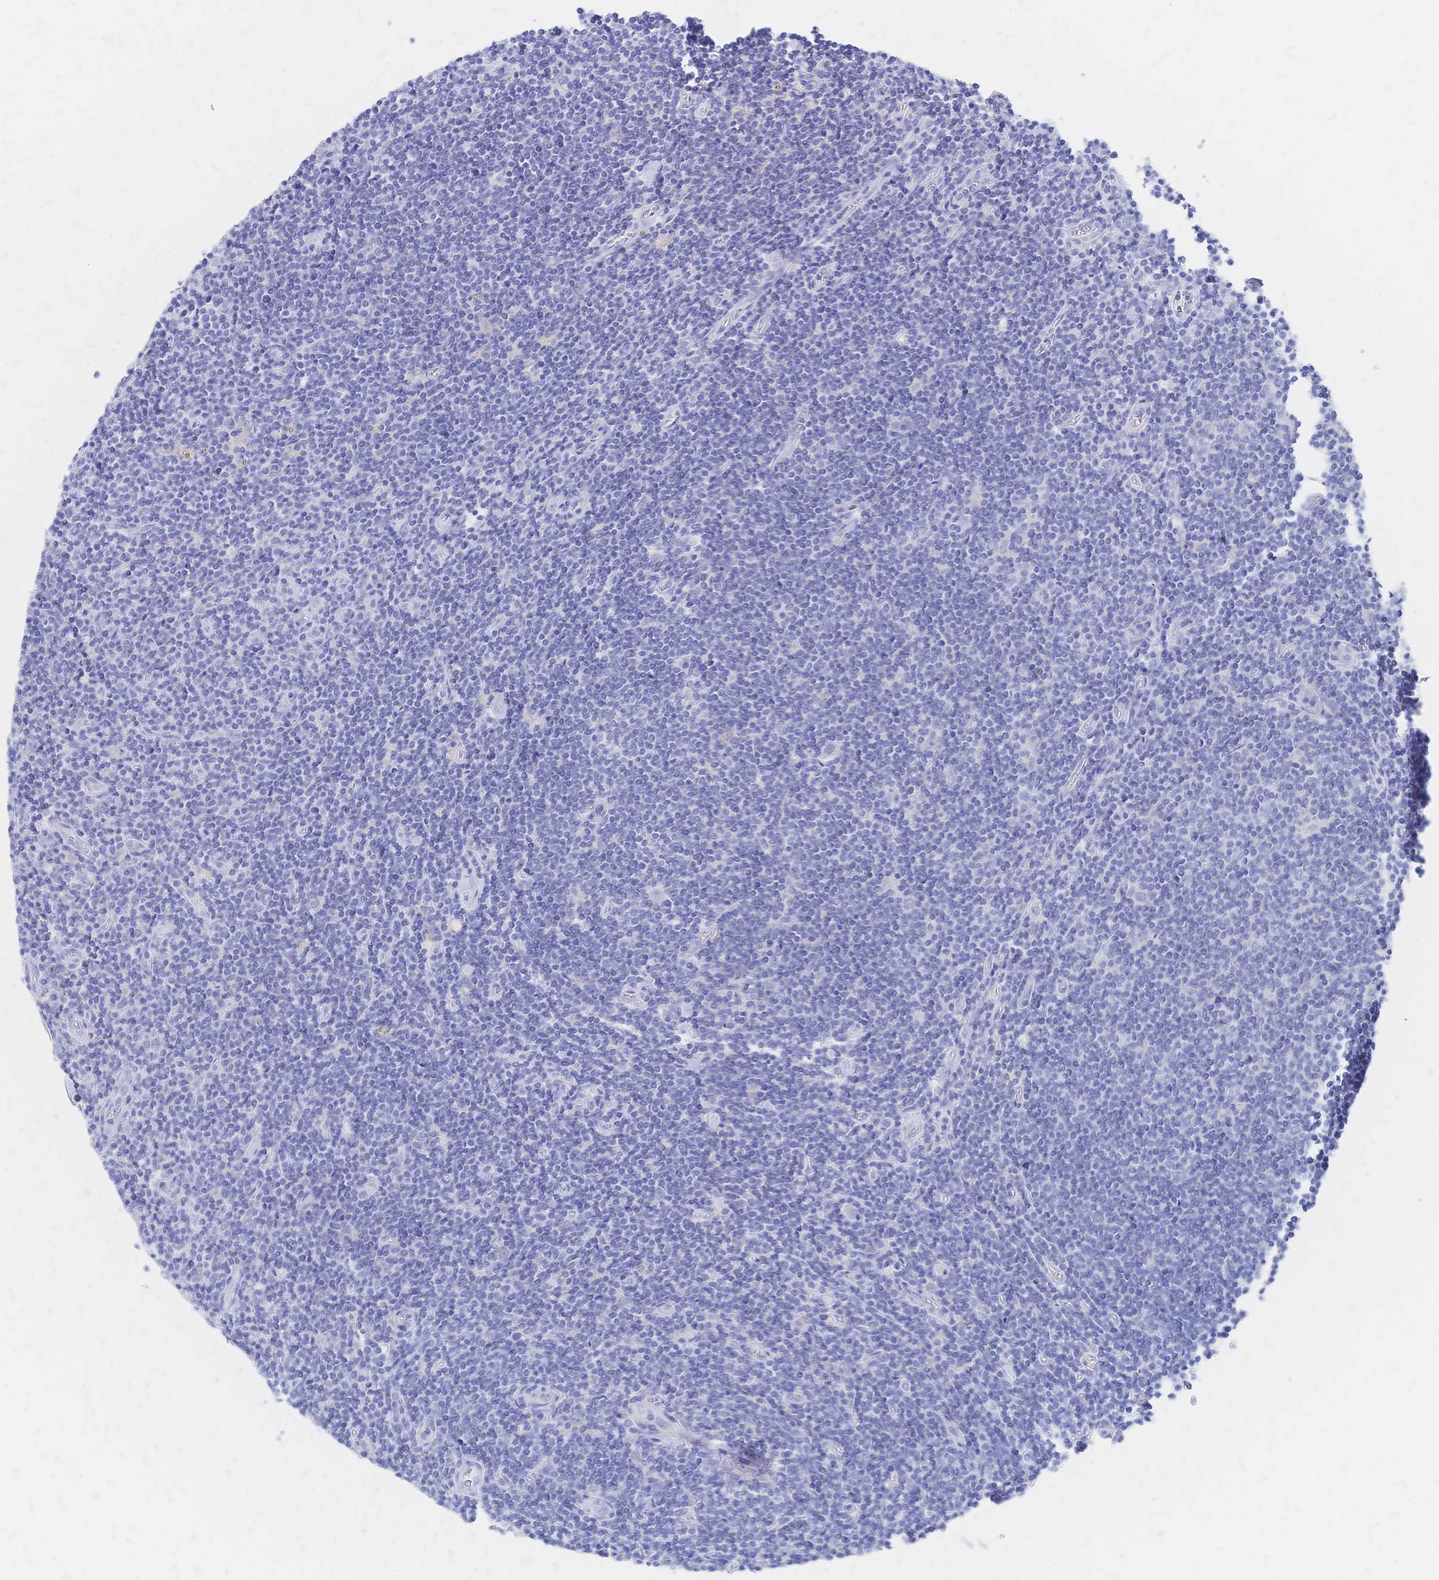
{"staining": {"intensity": "negative", "quantity": "none", "location": "none"}, "tissue": "lymphoma", "cell_type": "Tumor cells", "image_type": "cancer", "snomed": [{"axis": "morphology", "description": "Hodgkin's disease, NOS"}, {"axis": "topography", "description": "Lymph node"}], "caption": "The immunohistochemistry (IHC) photomicrograph has no significant positivity in tumor cells of Hodgkin's disease tissue.", "gene": "SLC5A1", "patient": {"sex": "male", "age": 40}}